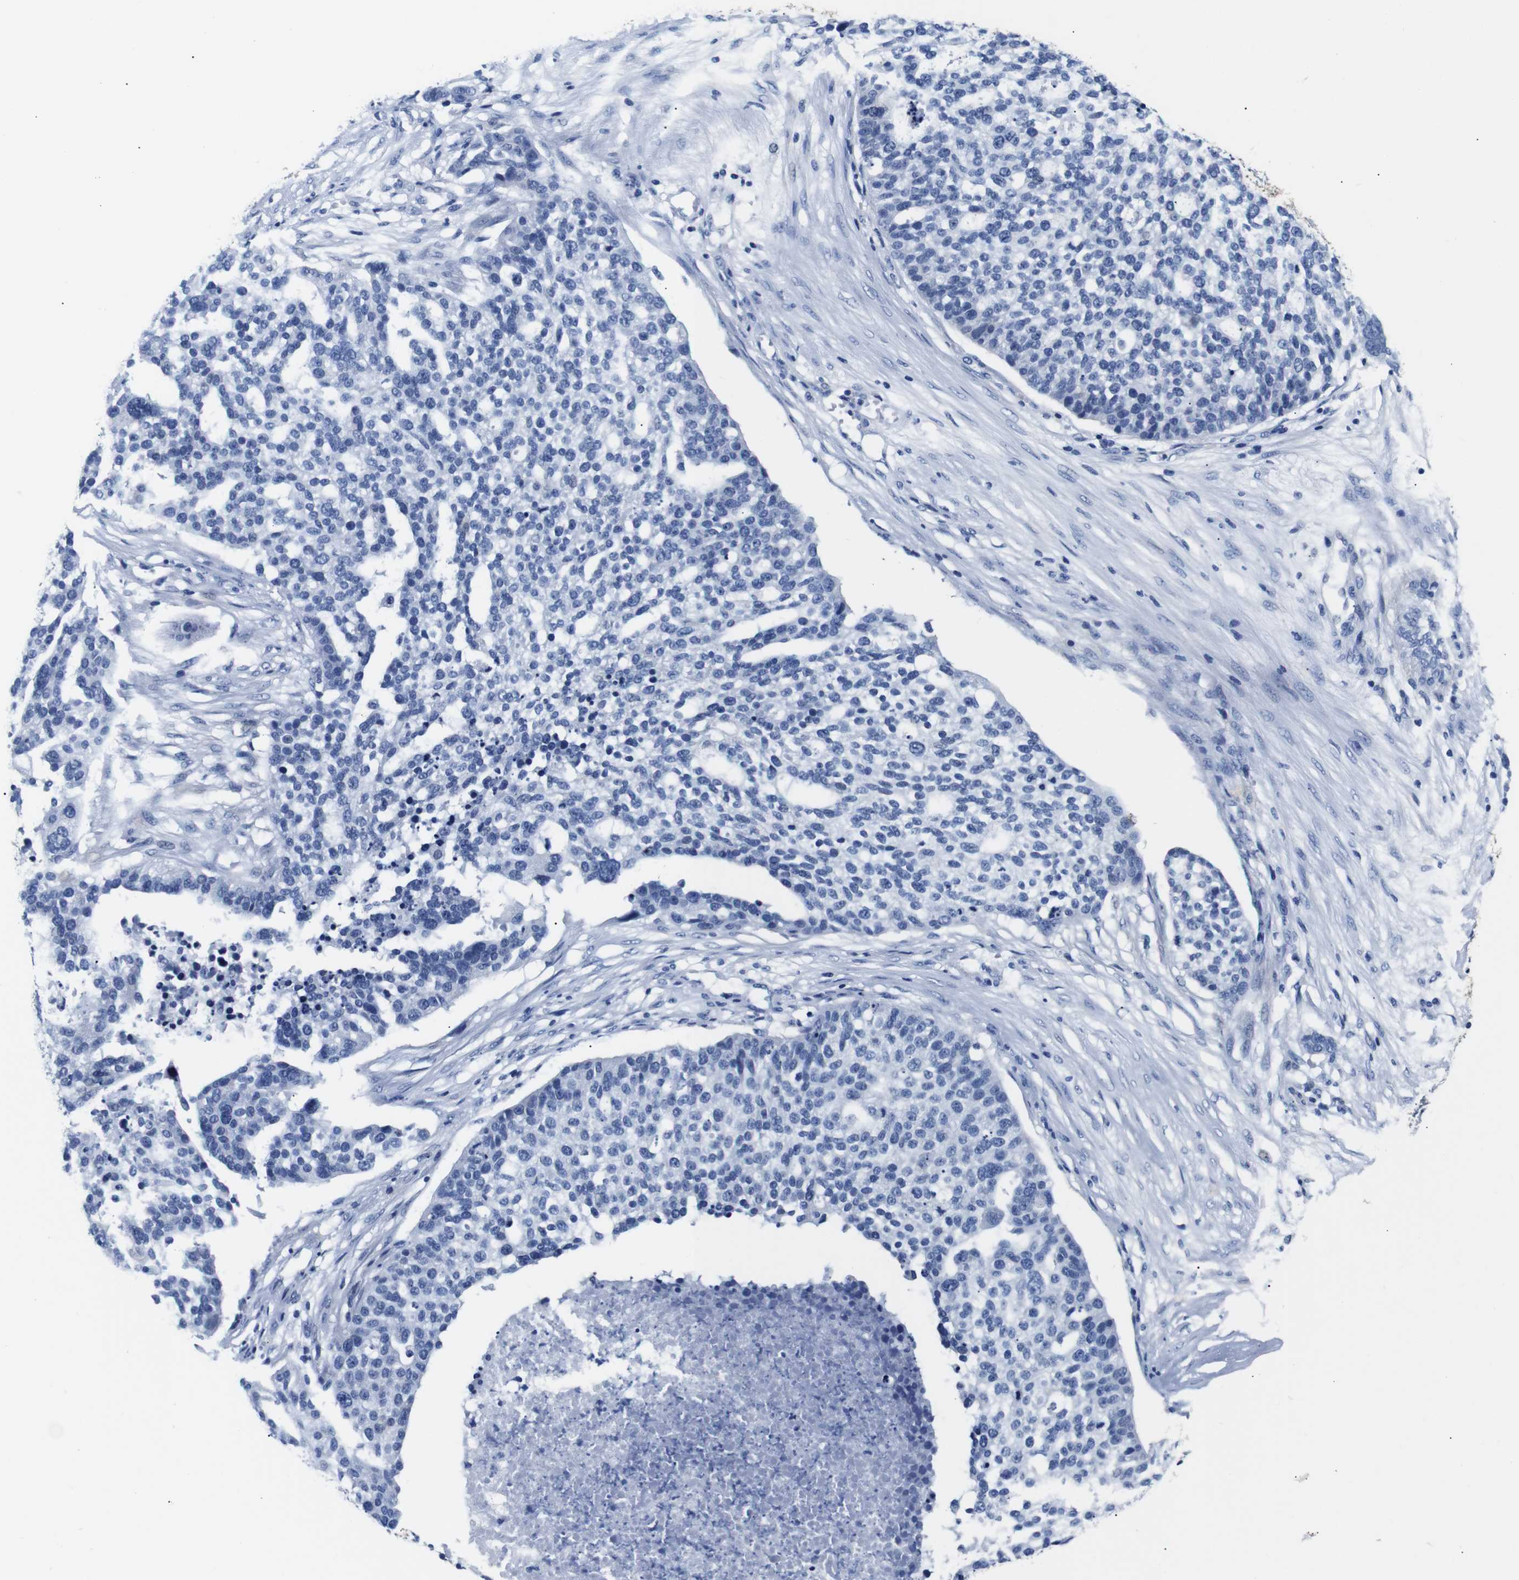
{"staining": {"intensity": "negative", "quantity": "none", "location": "none"}, "tissue": "ovarian cancer", "cell_type": "Tumor cells", "image_type": "cancer", "snomed": [{"axis": "morphology", "description": "Cystadenocarcinoma, serous, NOS"}, {"axis": "topography", "description": "Ovary"}], "caption": "This is a photomicrograph of immunohistochemistry staining of ovarian cancer, which shows no staining in tumor cells.", "gene": "GAP43", "patient": {"sex": "female", "age": 59}}